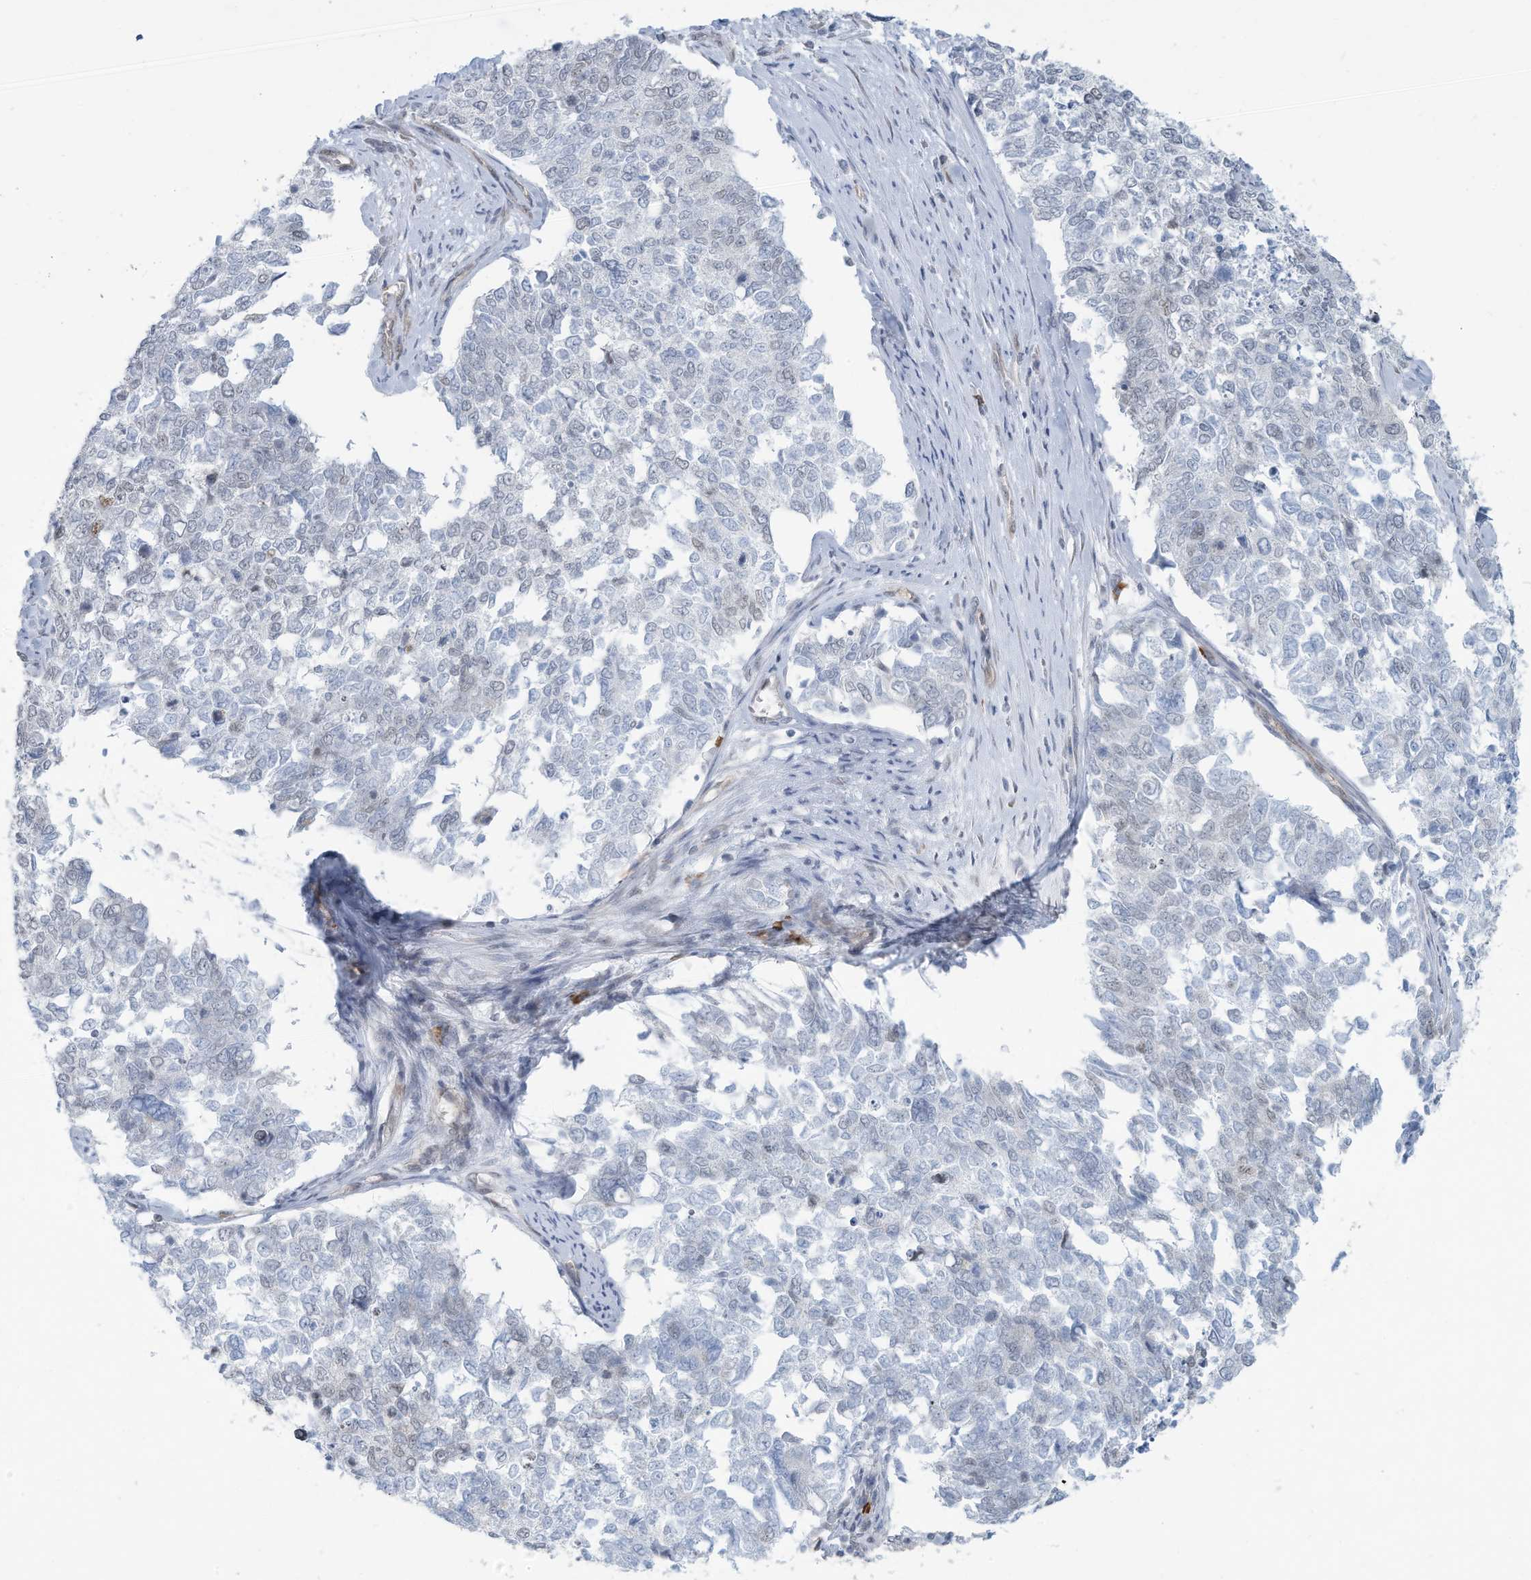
{"staining": {"intensity": "negative", "quantity": "none", "location": "none"}, "tissue": "cervical cancer", "cell_type": "Tumor cells", "image_type": "cancer", "snomed": [{"axis": "morphology", "description": "Squamous cell carcinoma, NOS"}, {"axis": "topography", "description": "Cervix"}], "caption": "Tumor cells are negative for protein expression in human cervical cancer (squamous cell carcinoma).", "gene": "SARNP", "patient": {"sex": "female", "age": 63}}